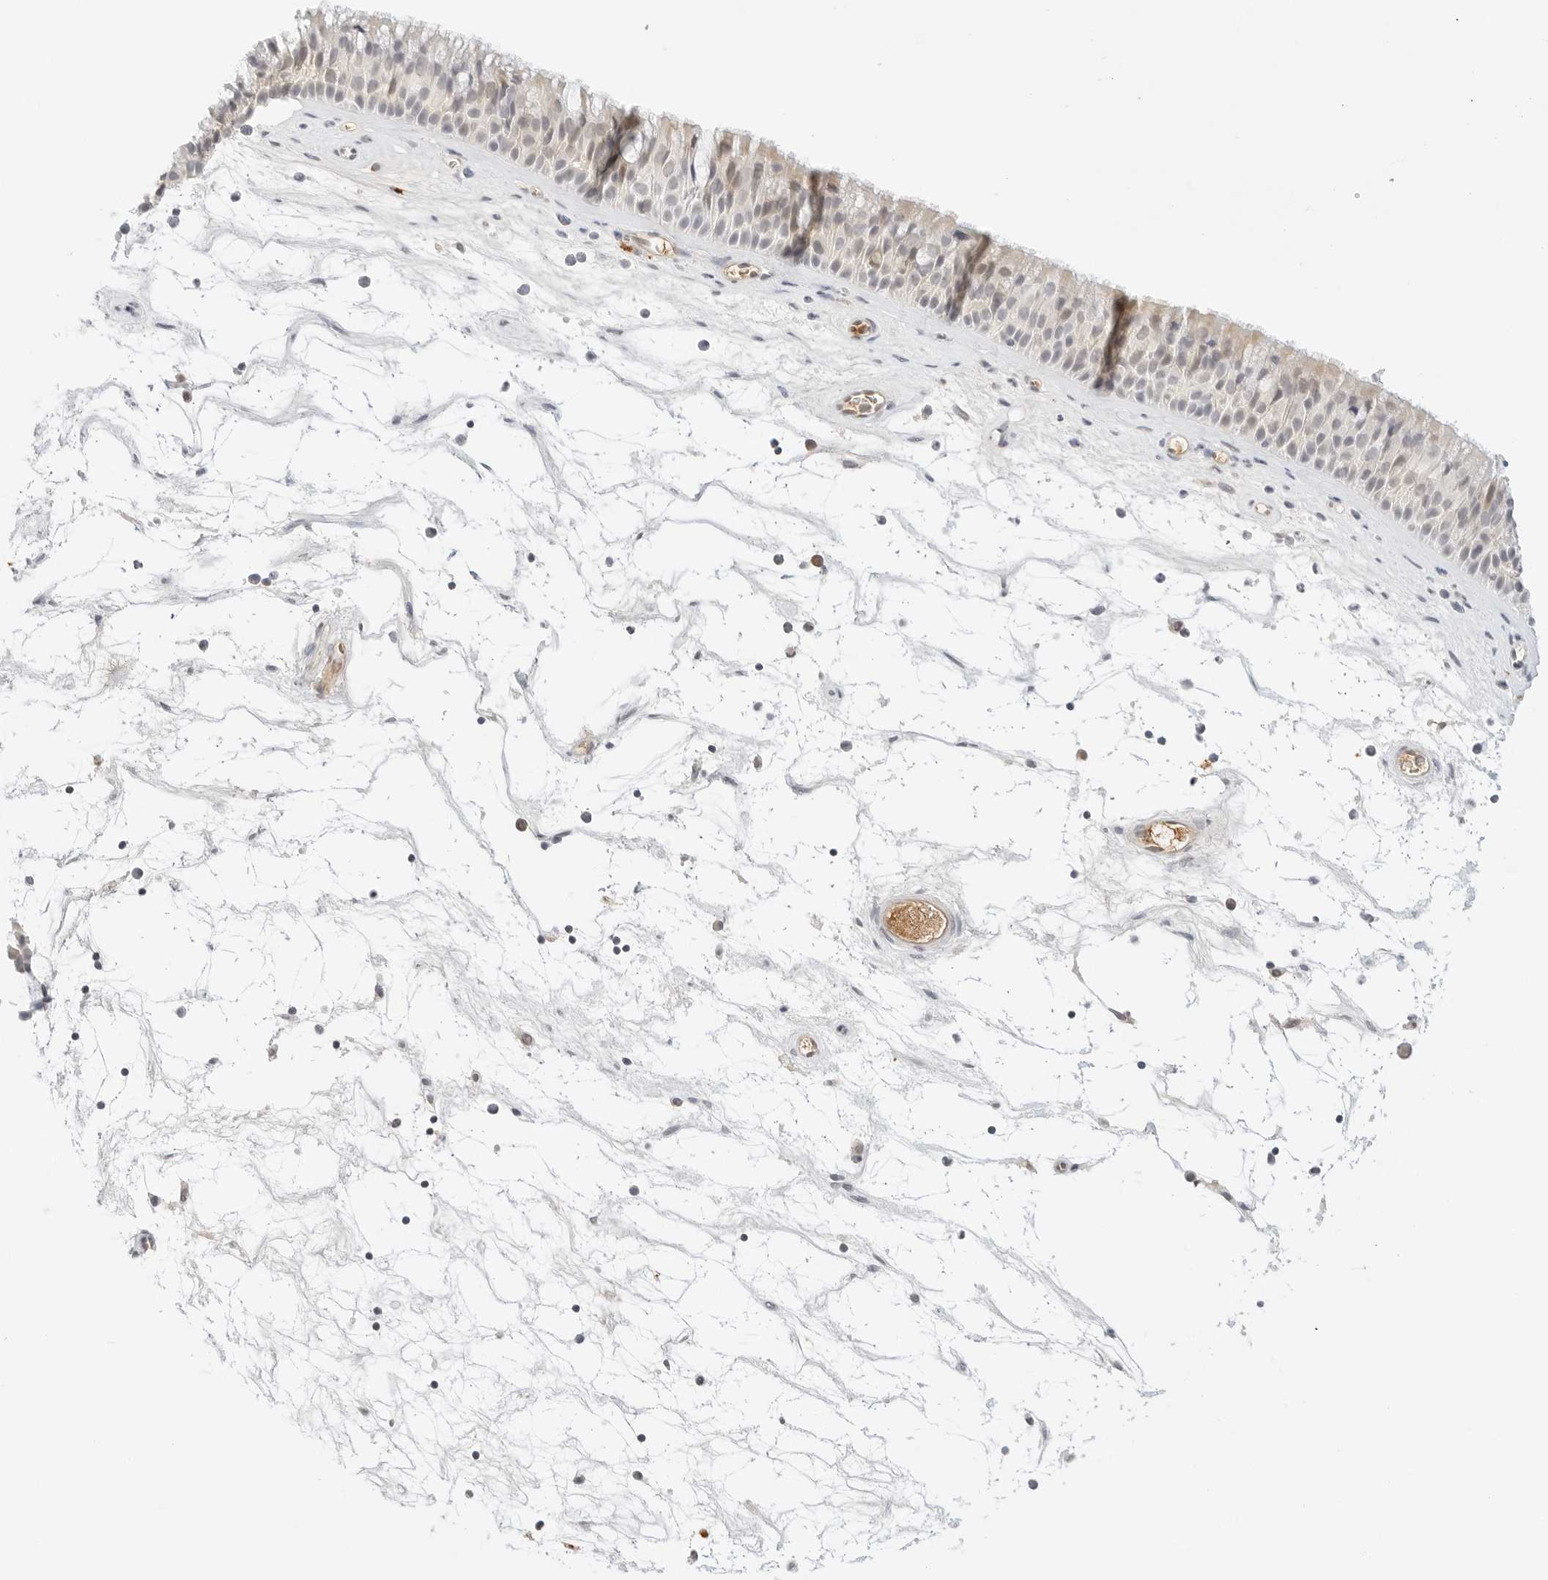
{"staining": {"intensity": "moderate", "quantity": "<25%", "location": "cytoplasmic/membranous"}, "tissue": "nasopharynx", "cell_type": "Respiratory epithelial cells", "image_type": "normal", "snomed": [{"axis": "morphology", "description": "Normal tissue, NOS"}, {"axis": "topography", "description": "Nasopharynx"}], "caption": "Nasopharynx stained for a protein (brown) demonstrates moderate cytoplasmic/membranous positive expression in approximately <25% of respiratory epithelial cells.", "gene": "XKR4", "patient": {"sex": "male", "age": 64}}